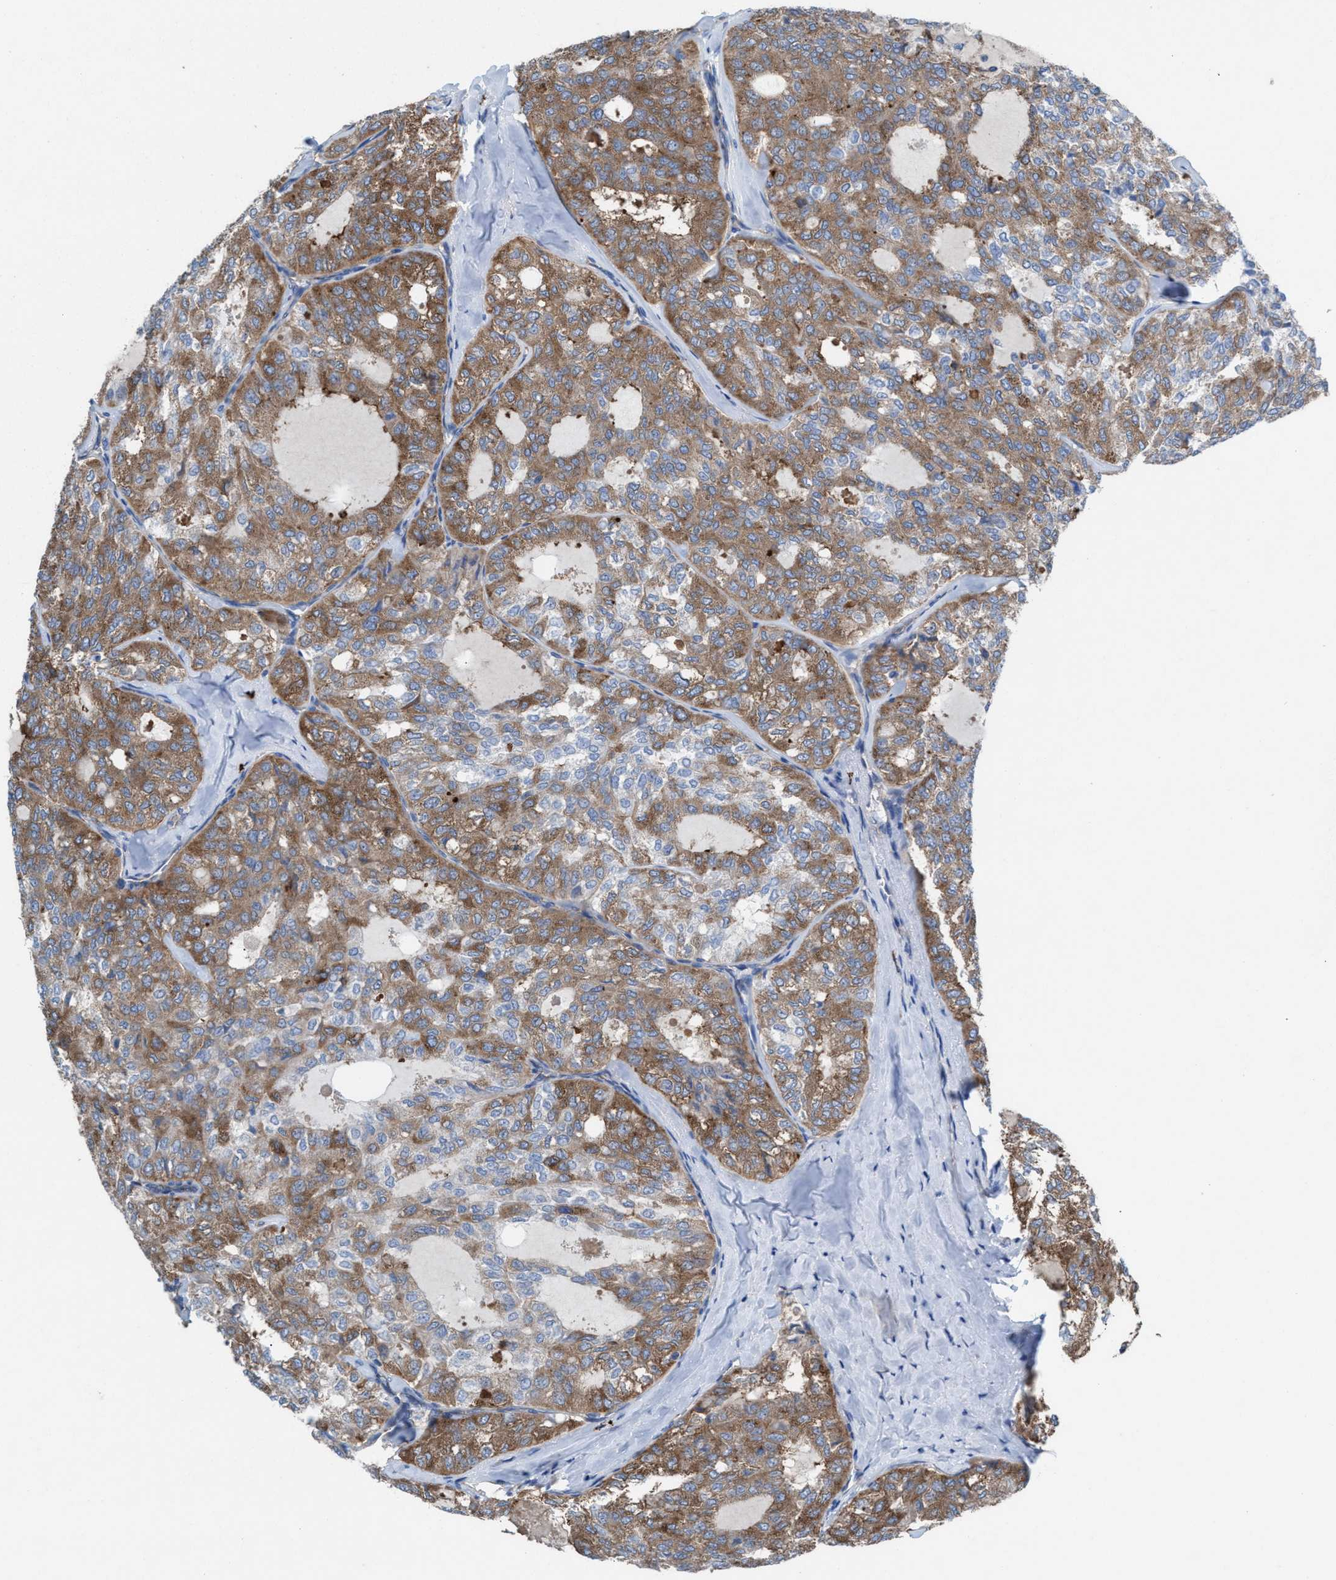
{"staining": {"intensity": "moderate", "quantity": ">75%", "location": "cytoplasmic/membranous"}, "tissue": "thyroid cancer", "cell_type": "Tumor cells", "image_type": "cancer", "snomed": [{"axis": "morphology", "description": "Follicular adenoma carcinoma, NOS"}, {"axis": "topography", "description": "Thyroid gland"}], "caption": "Immunohistochemical staining of human thyroid follicular adenoma carcinoma demonstrates medium levels of moderate cytoplasmic/membranous protein positivity in approximately >75% of tumor cells.", "gene": "NYAP1", "patient": {"sex": "male", "age": 75}}